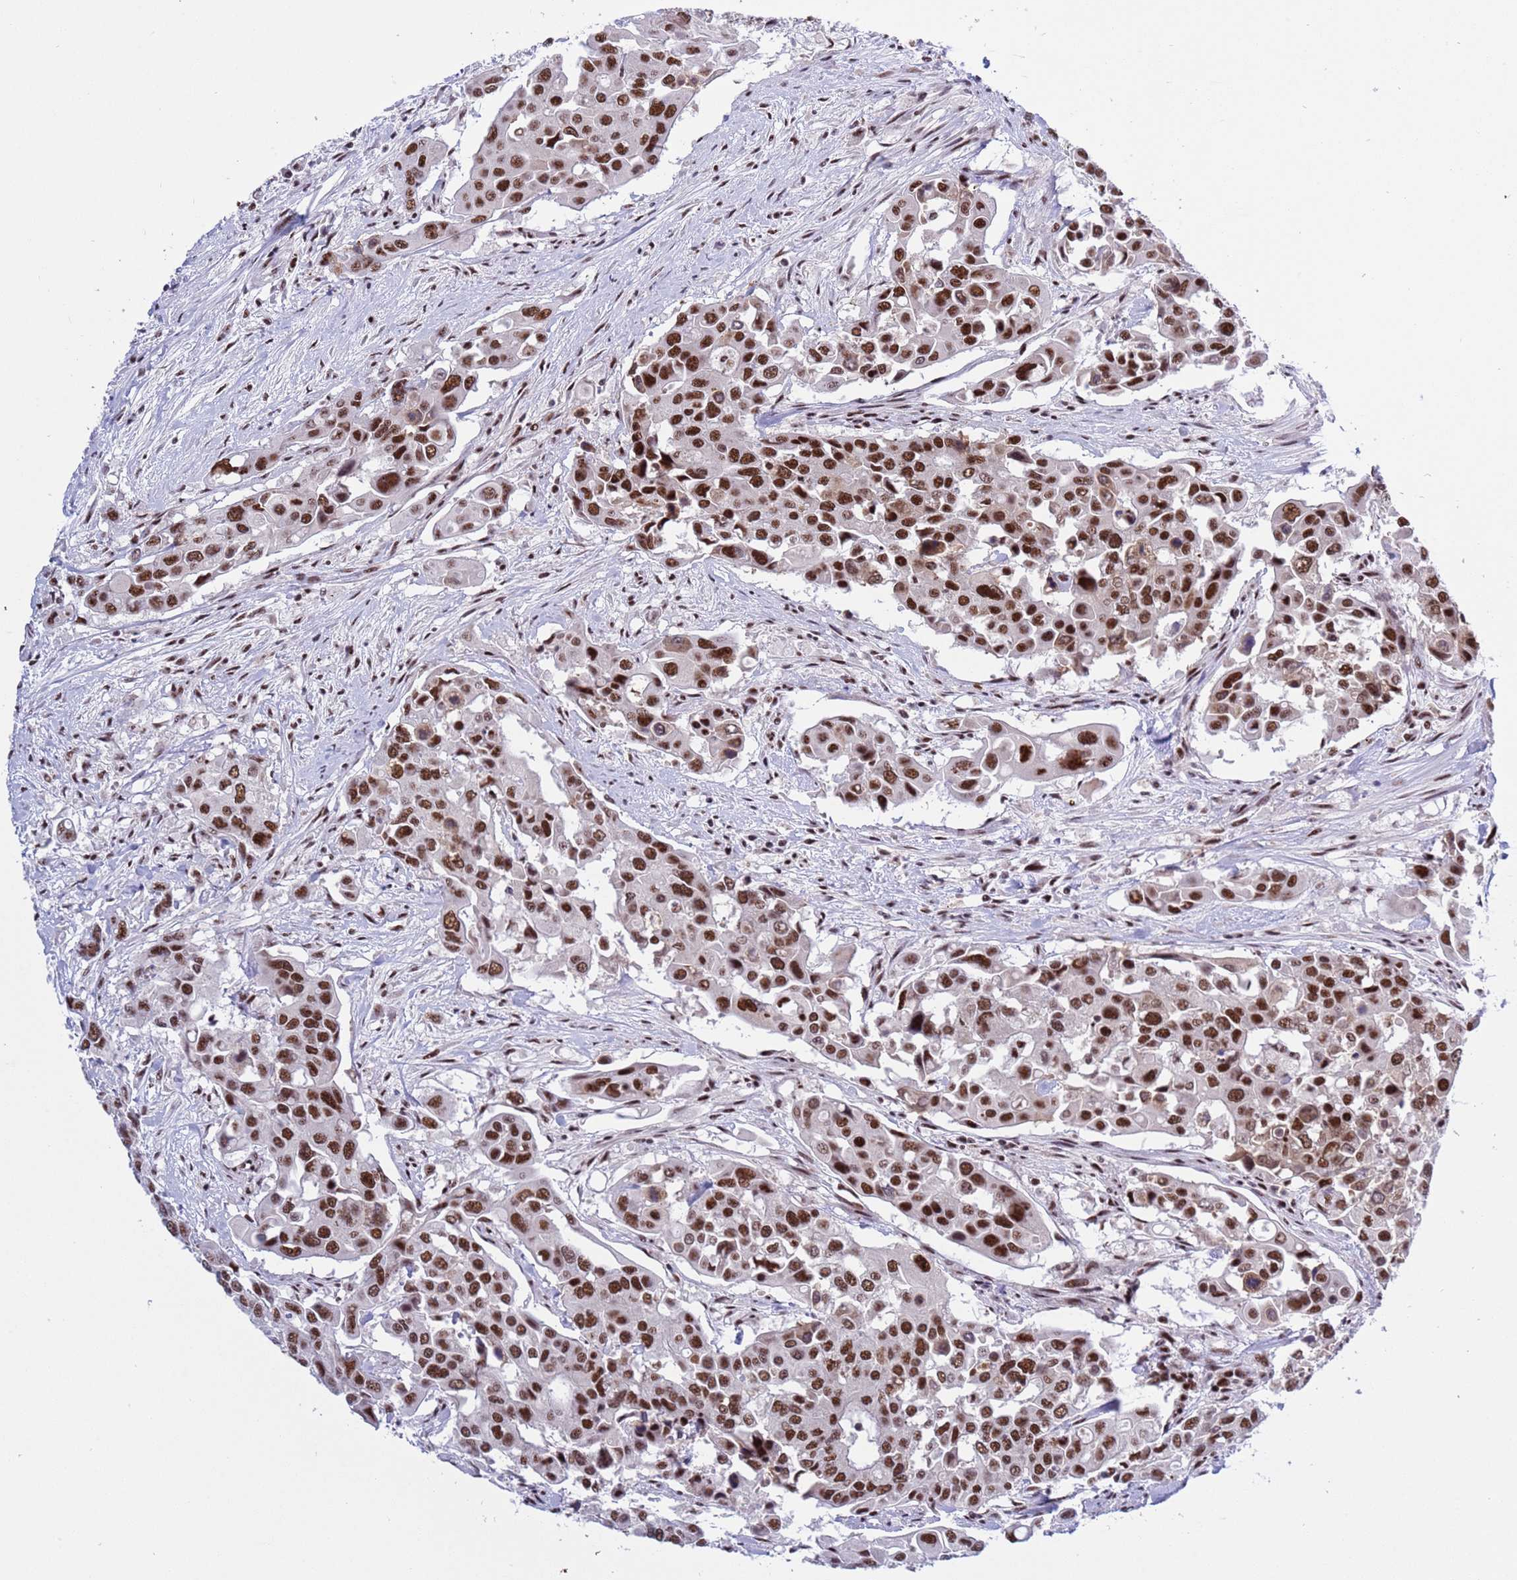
{"staining": {"intensity": "strong", "quantity": ">75%", "location": "nuclear"}, "tissue": "colorectal cancer", "cell_type": "Tumor cells", "image_type": "cancer", "snomed": [{"axis": "morphology", "description": "Adenocarcinoma, NOS"}, {"axis": "topography", "description": "Colon"}], "caption": "Protein analysis of adenocarcinoma (colorectal) tissue reveals strong nuclear positivity in approximately >75% of tumor cells.", "gene": "THOC2", "patient": {"sex": "male", "age": 77}}